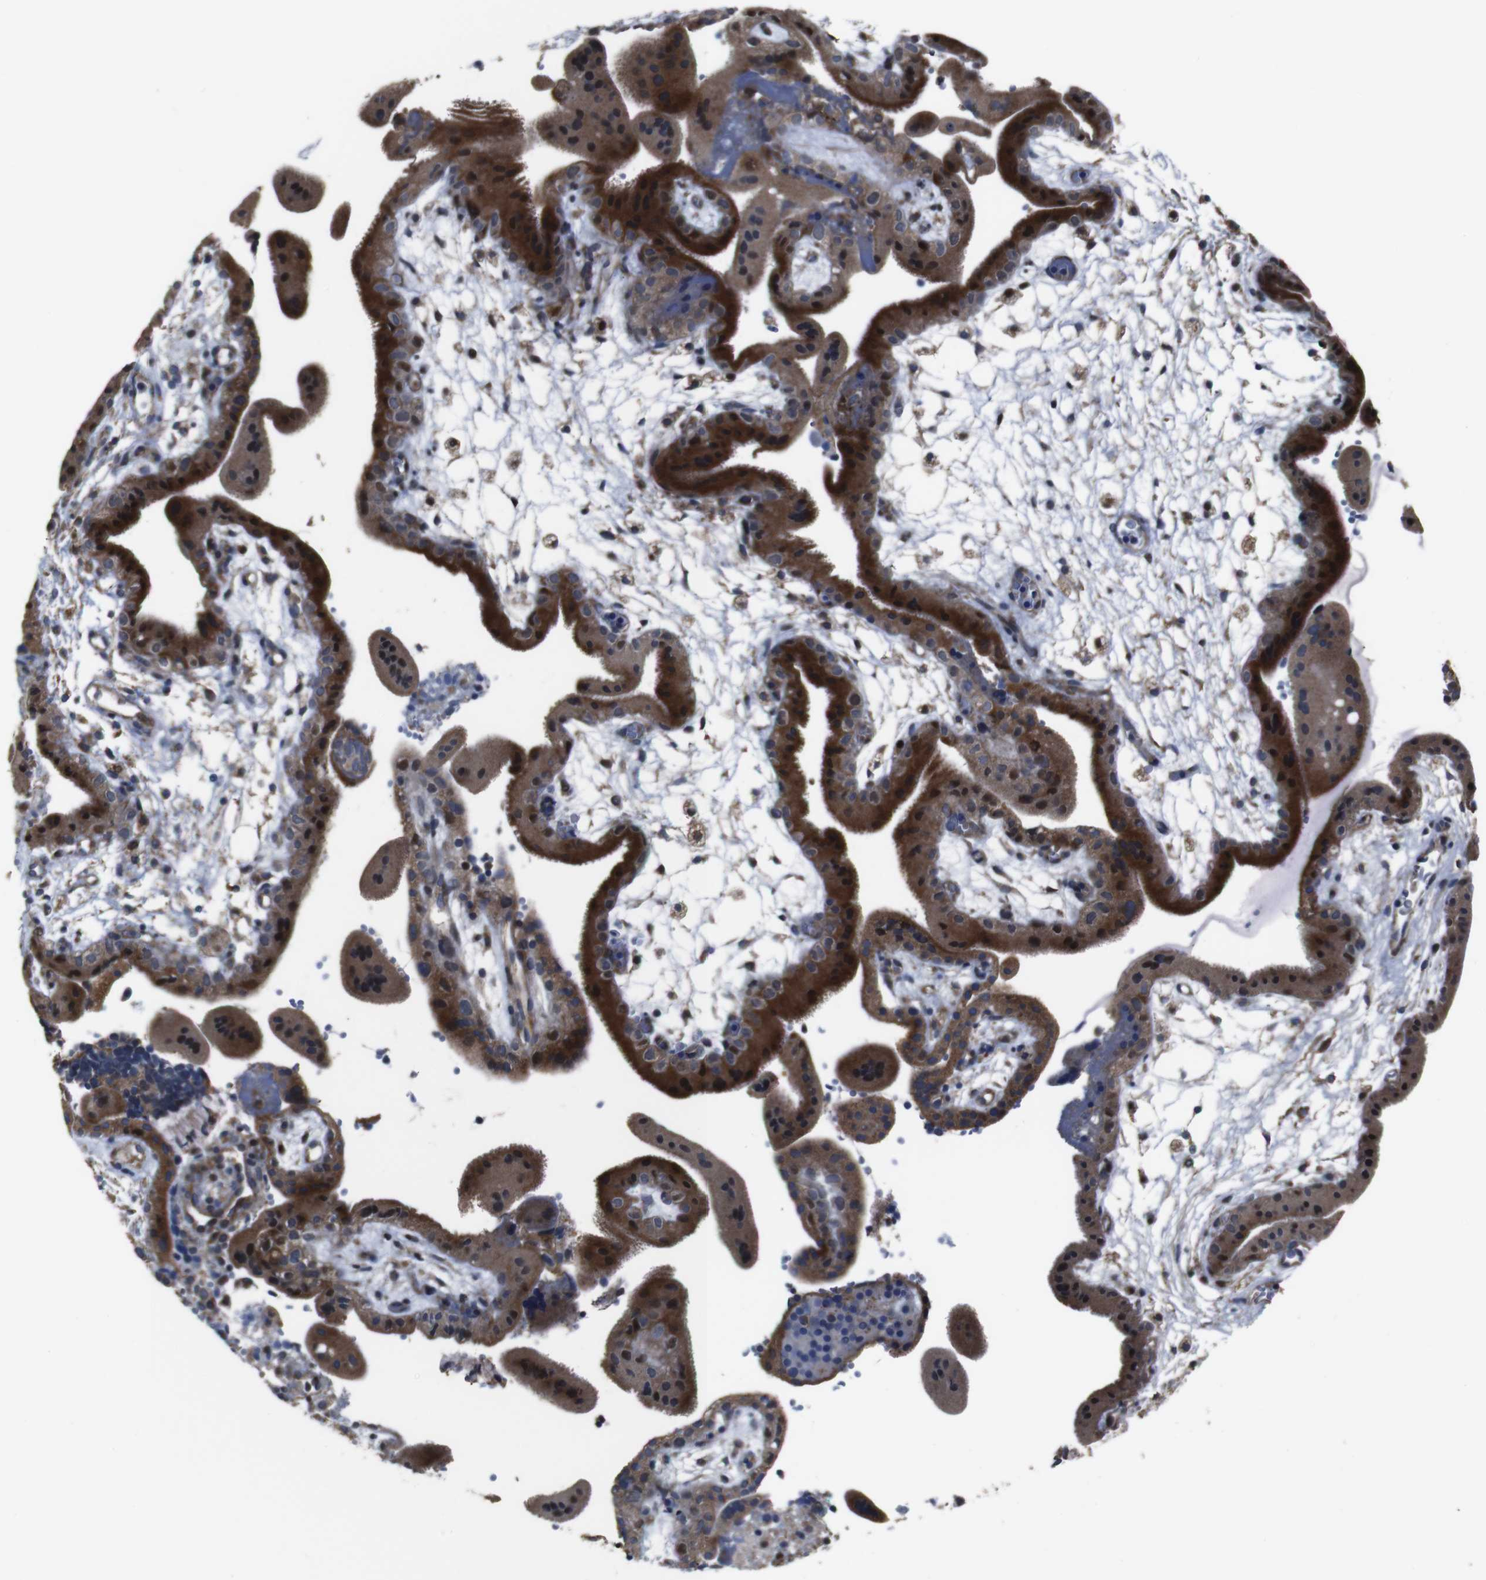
{"staining": {"intensity": "strong", "quantity": ">75%", "location": "cytoplasmic/membranous"}, "tissue": "placenta", "cell_type": "Trophoblastic cells", "image_type": "normal", "snomed": [{"axis": "morphology", "description": "Normal tissue, NOS"}, {"axis": "topography", "description": "Placenta"}], "caption": "High-power microscopy captured an immunohistochemistry (IHC) micrograph of benign placenta, revealing strong cytoplasmic/membranous expression in about >75% of trophoblastic cells. (Brightfield microscopy of DAB IHC at high magnification).", "gene": "SNN", "patient": {"sex": "female", "age": 18}}